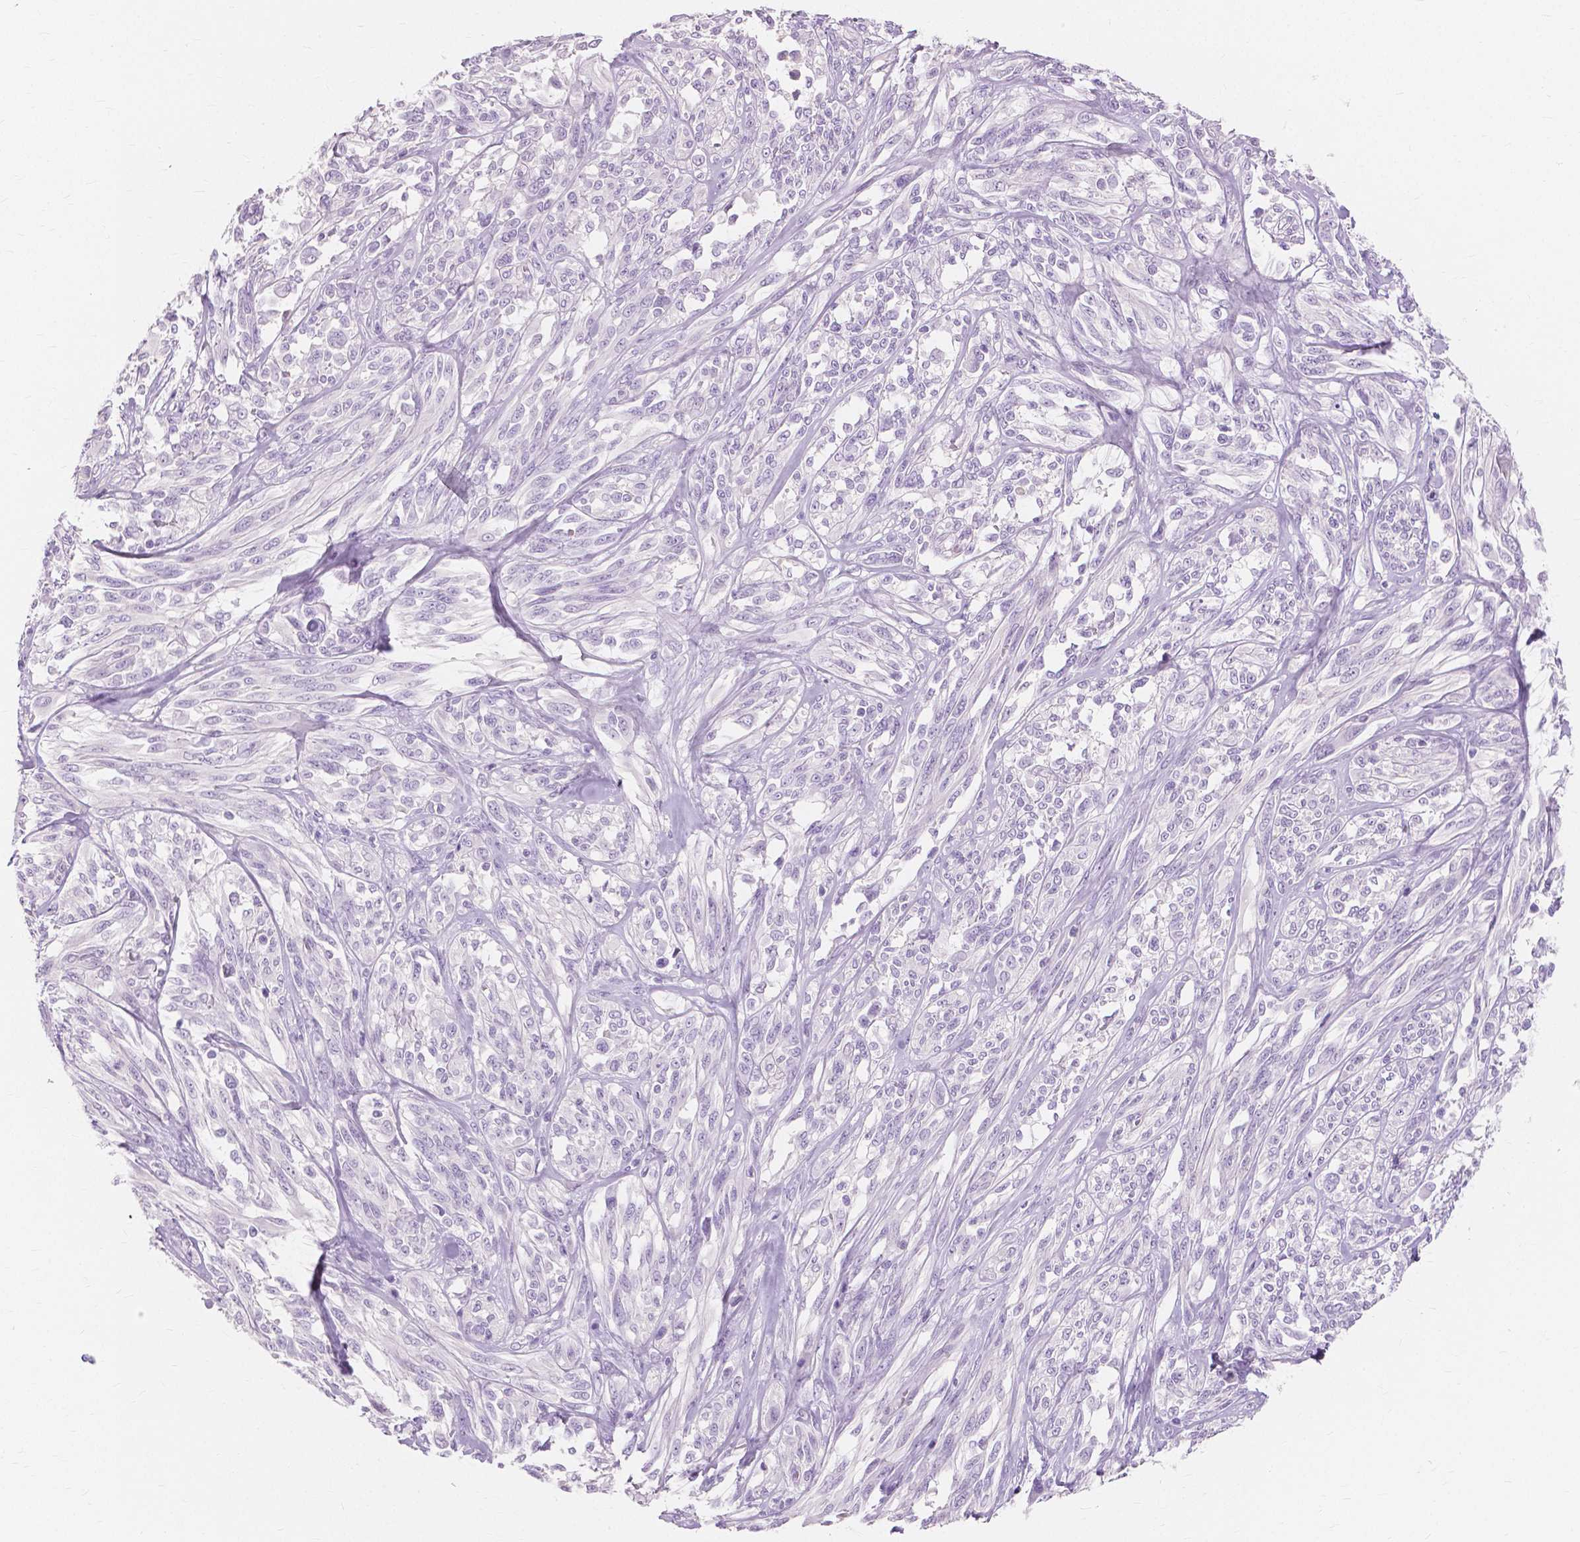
{"staining": {"intensity": "negative", "quantity": "none", "location": "none"}, "tissue": "melanoma", "cell_type": "Tumor cells", "image_type": "cancer", "snomed": [{"axis": "morphology", "description": "Malignant melanoma, NOS"}, {"axis": "topography", "description": "Skin"}], "caption": "Micrograph shows no significant protein staining in tumor cells of melanoma. (Brightfield microscopy of DAB immunohistochemistry (IHC) at high magnification).", "gene": "MUC12", "patient": {"sex": "female", "age": 91}}